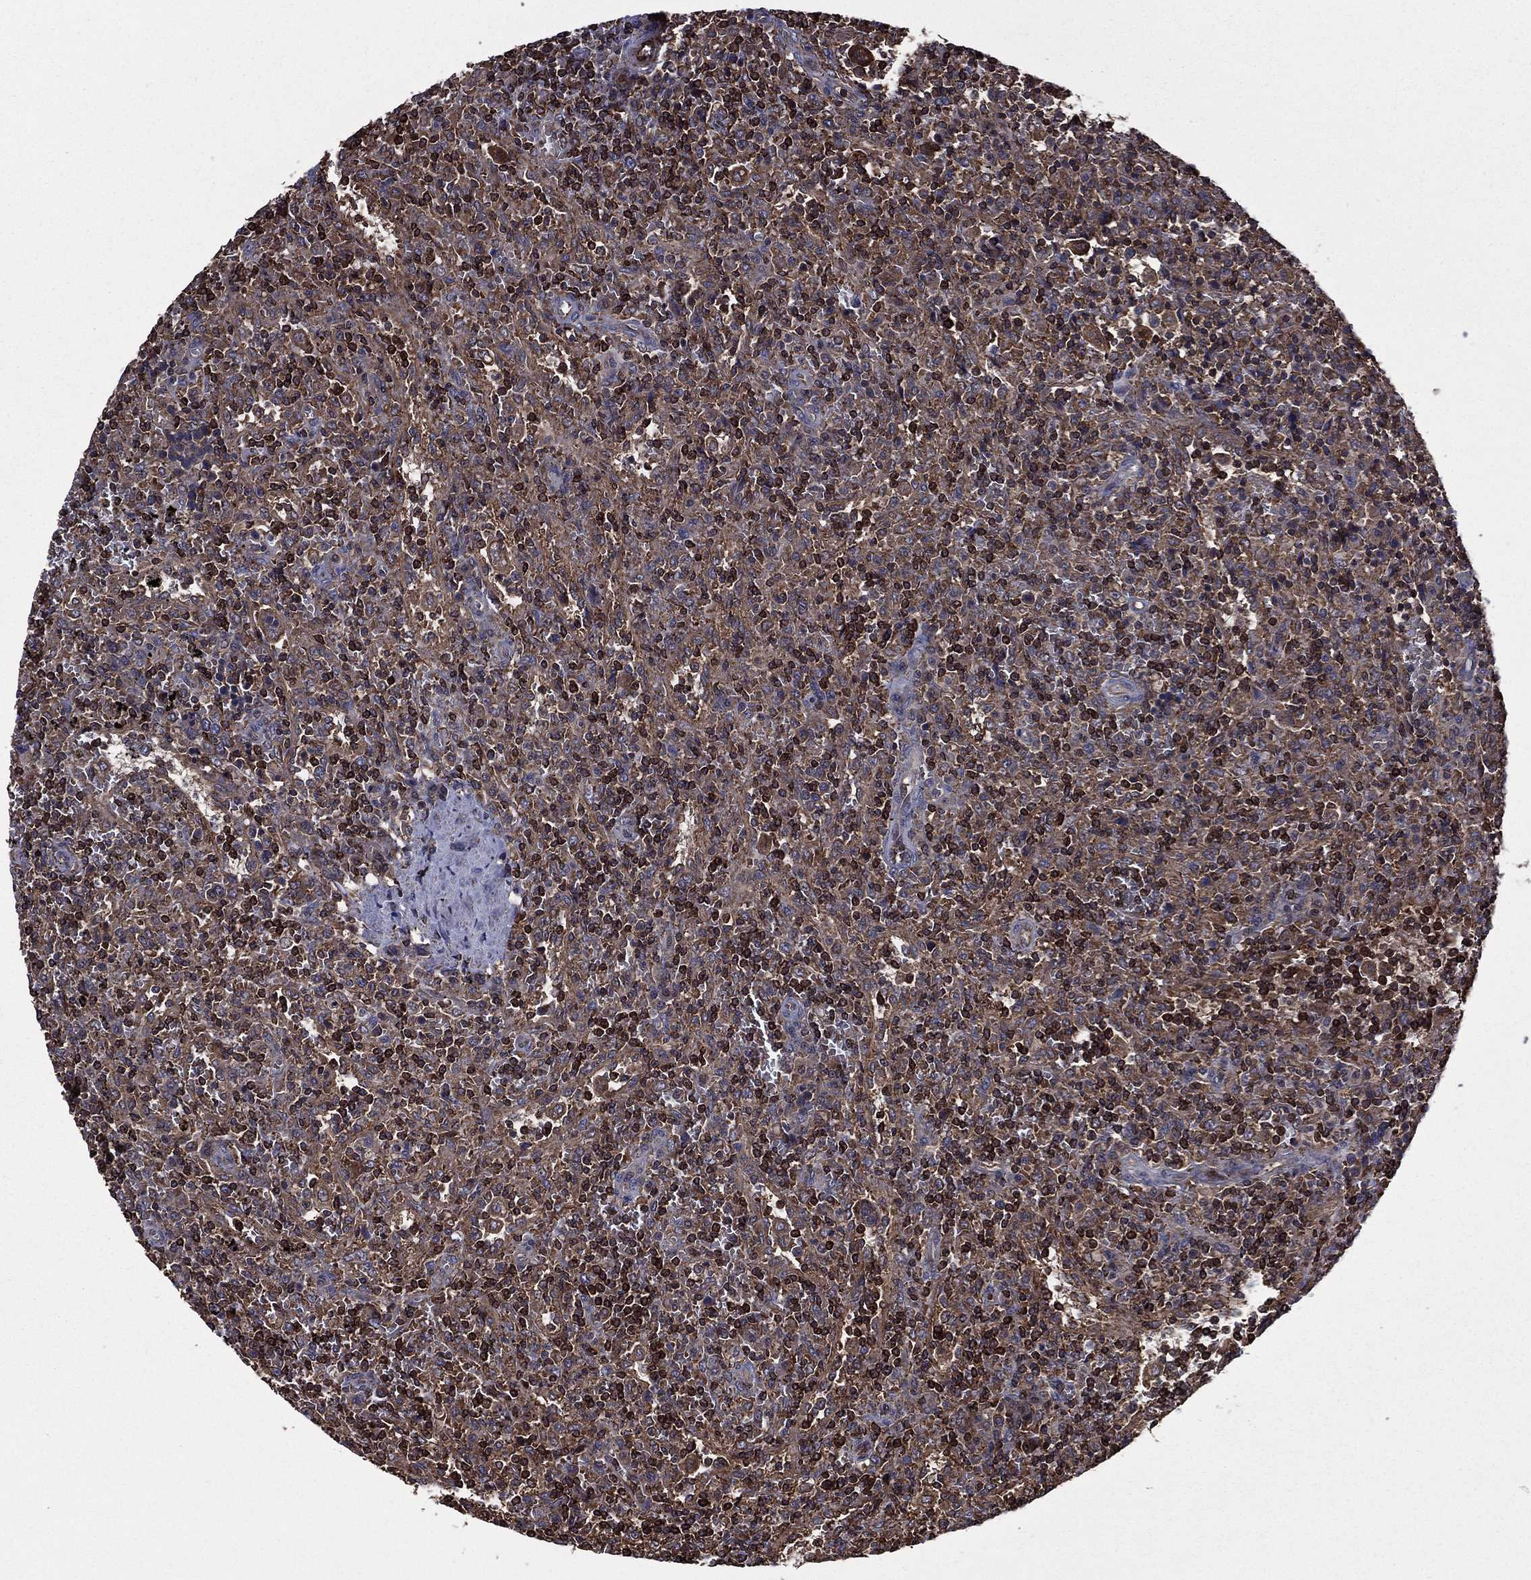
{"staining": {"intensity": "moderate", "quantity": "25%-75%", "location": "cytoplasmic/membranous,nuclear"}, "tissue": "lymphoma", "cell_type": "Tumor cells", "image_type": "cancer", "snomed": [{"axis": "morphology", "description": "Malignant lymphoma, non-Hodgkin's type, Low grade"}, {"axis": "topography", "description": "Spleen"}], "caption": "A brown stain shows moderate cytoplasmic/membranous and nuclear staining of a protein in lymphoma tumor cells. (Brightfield microscopy of DAB IHC at high magnification).", "gene": "PLPP3", "patient": {"sex": "male", "age": 62}}